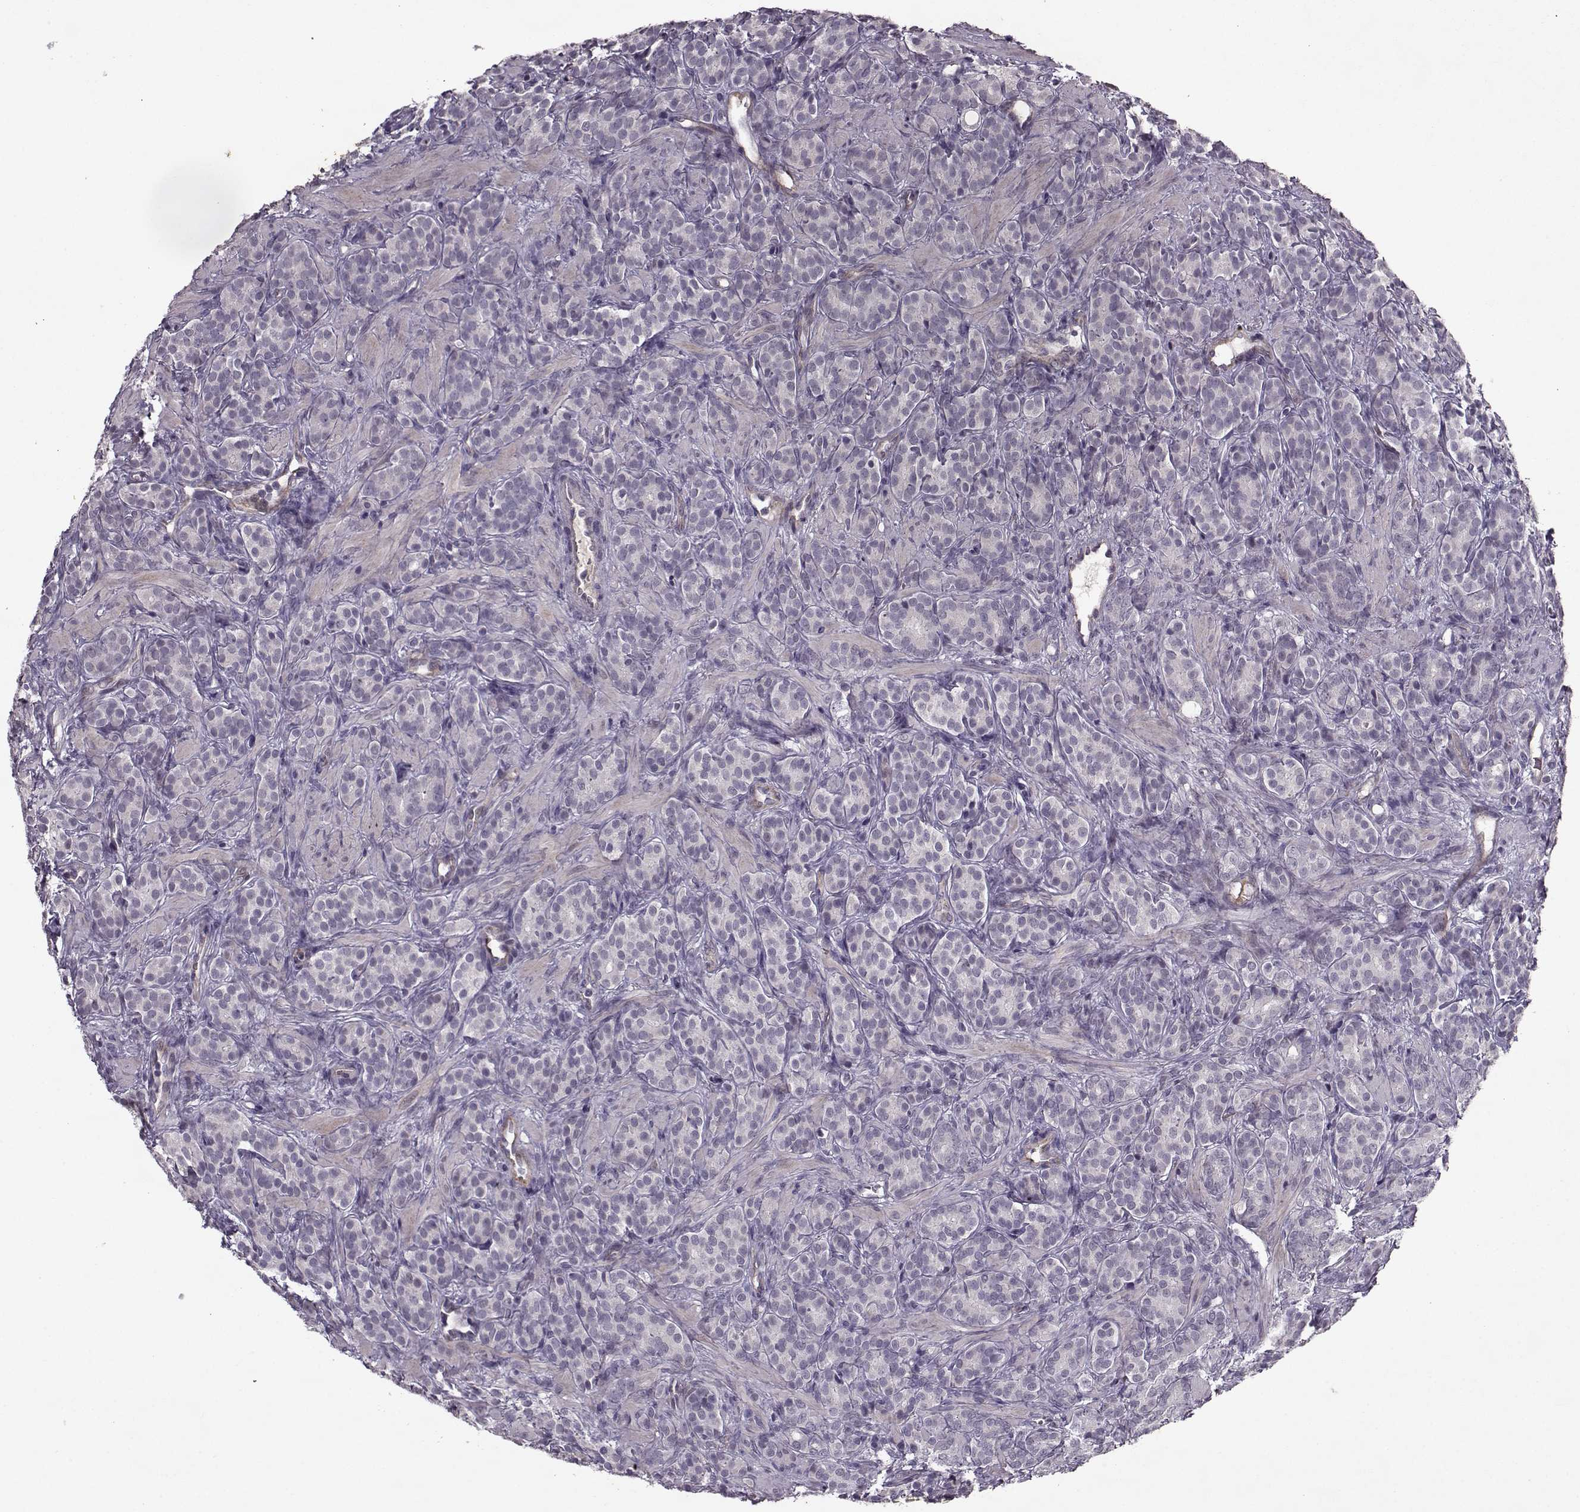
{"staining": {"intensity": "negative", "quantity": "none", "location": "none"}, "tissue": "prostate cancer", "cell_type": "Tumor cells", "image_type": "cancer", "snomed": [{"axis": "morphology", "description": "Adenocarcinoma, High grade"}, {"axis": "topography", "description": "Prostate"}], "caption": "Immunohistochemistry image of prostate cancer (adenocarcinoma (high-grade)) stained for a protein (brown), which demonstrates no expression in tumor cells.", "gene": "KRT9", "patient": {"sex": "male", "age": 84}}